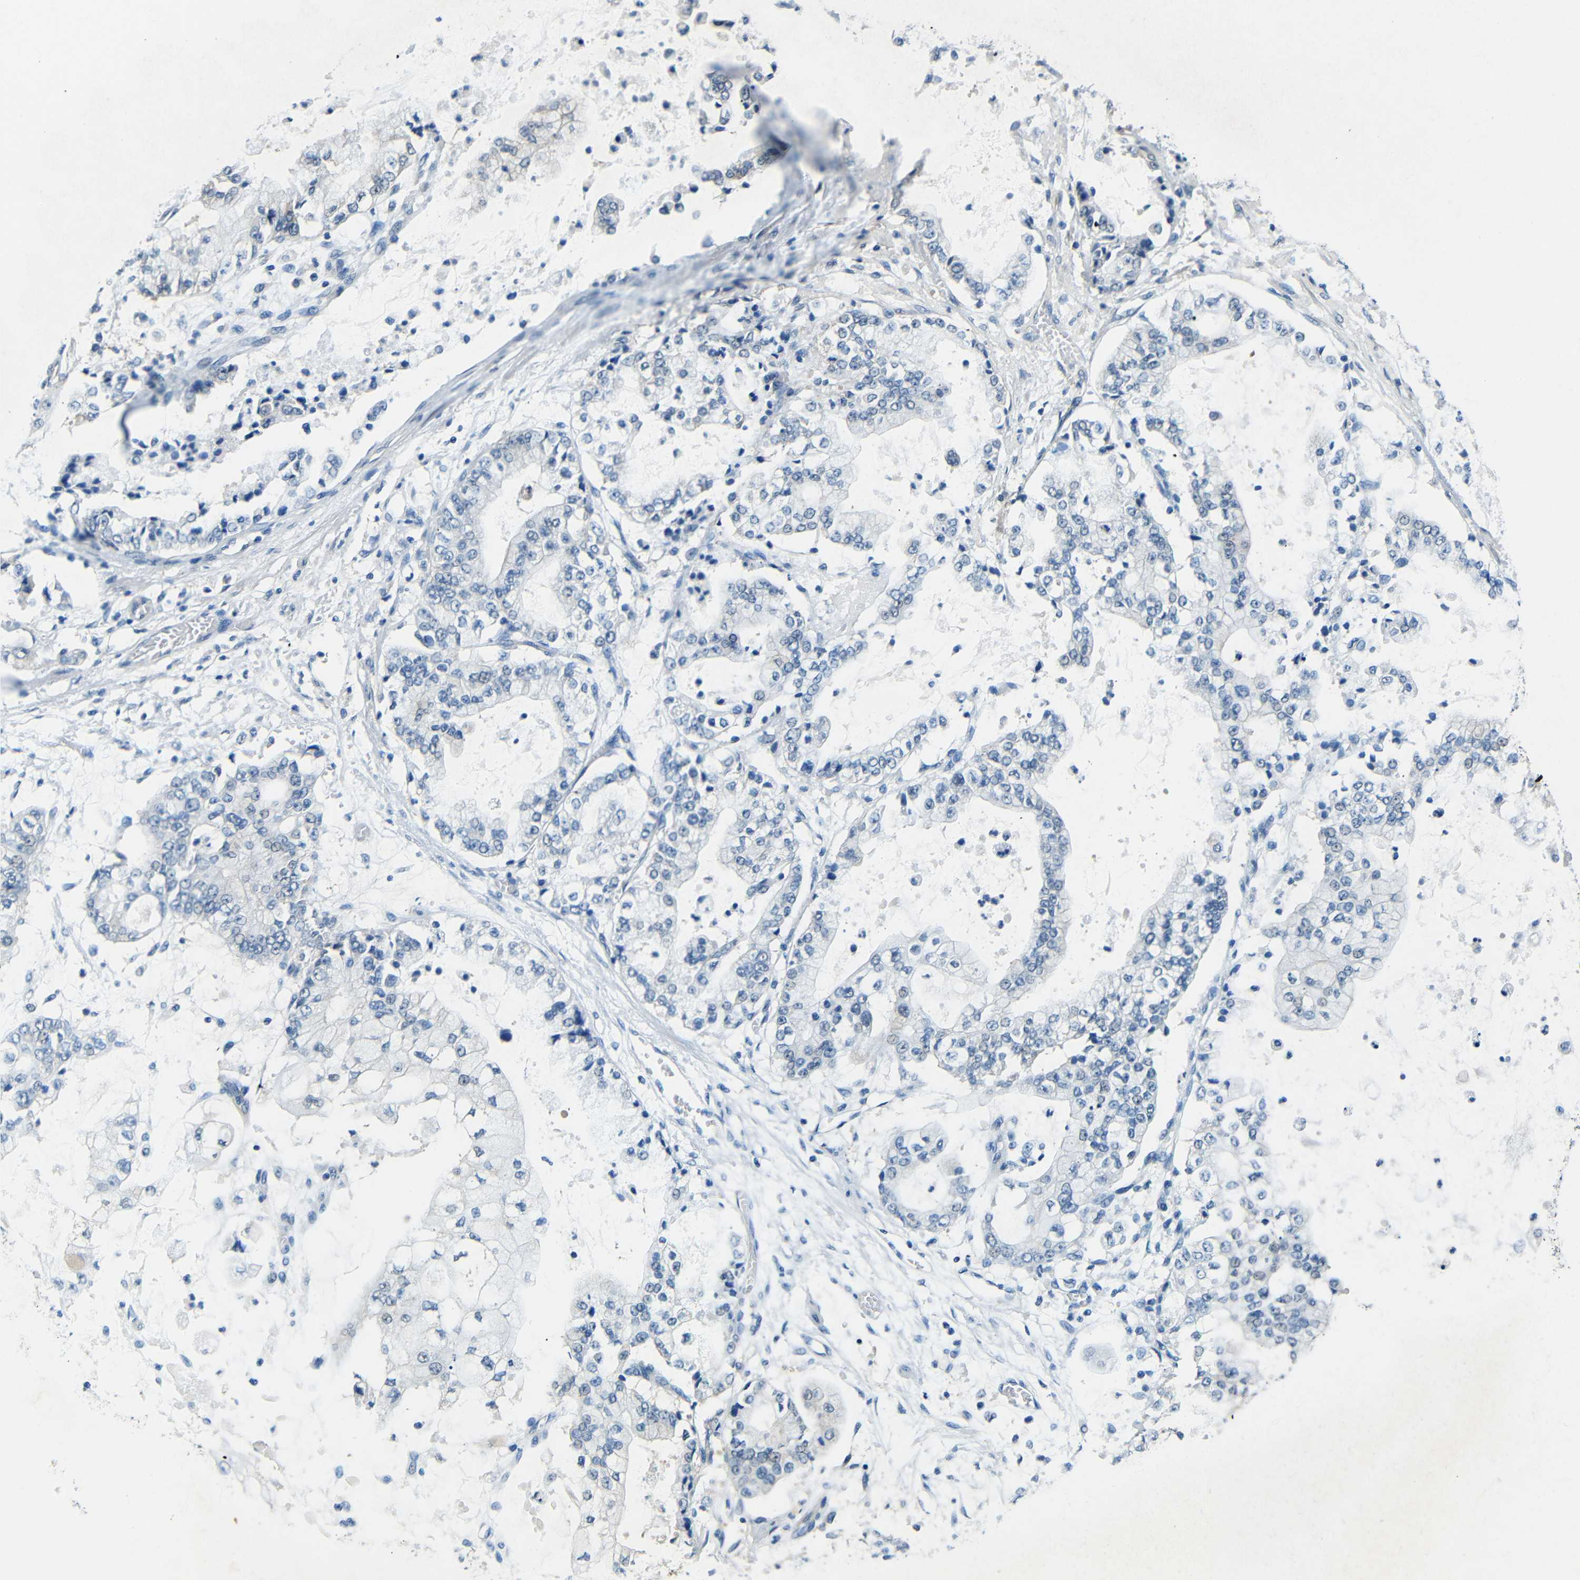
{"staining": {"intensity": "weak", "quantity": "<25%", "location": "cytoplasmic/membranous"}, "tissue": "stomach cancer", "cell_type": "Tumor cells", "image_type": "cancer", "snomed": [{"axis": "morphology", "description": "Adenocarcinoma, NOS"}, {"axis": "topography", "description": "Stomach"}], "caption": "Immunohistochemical staining of human stomach adenocarcinoma exhibits no significant expression in tumor cells. Brightfield microscopy of immunohistochemistry (IHC) stained with DAB (brown) and hematoxylin (blue), captured at high magnification.", "gene": "ADAP1", "patient": {"sex": "male", "age": 76}}